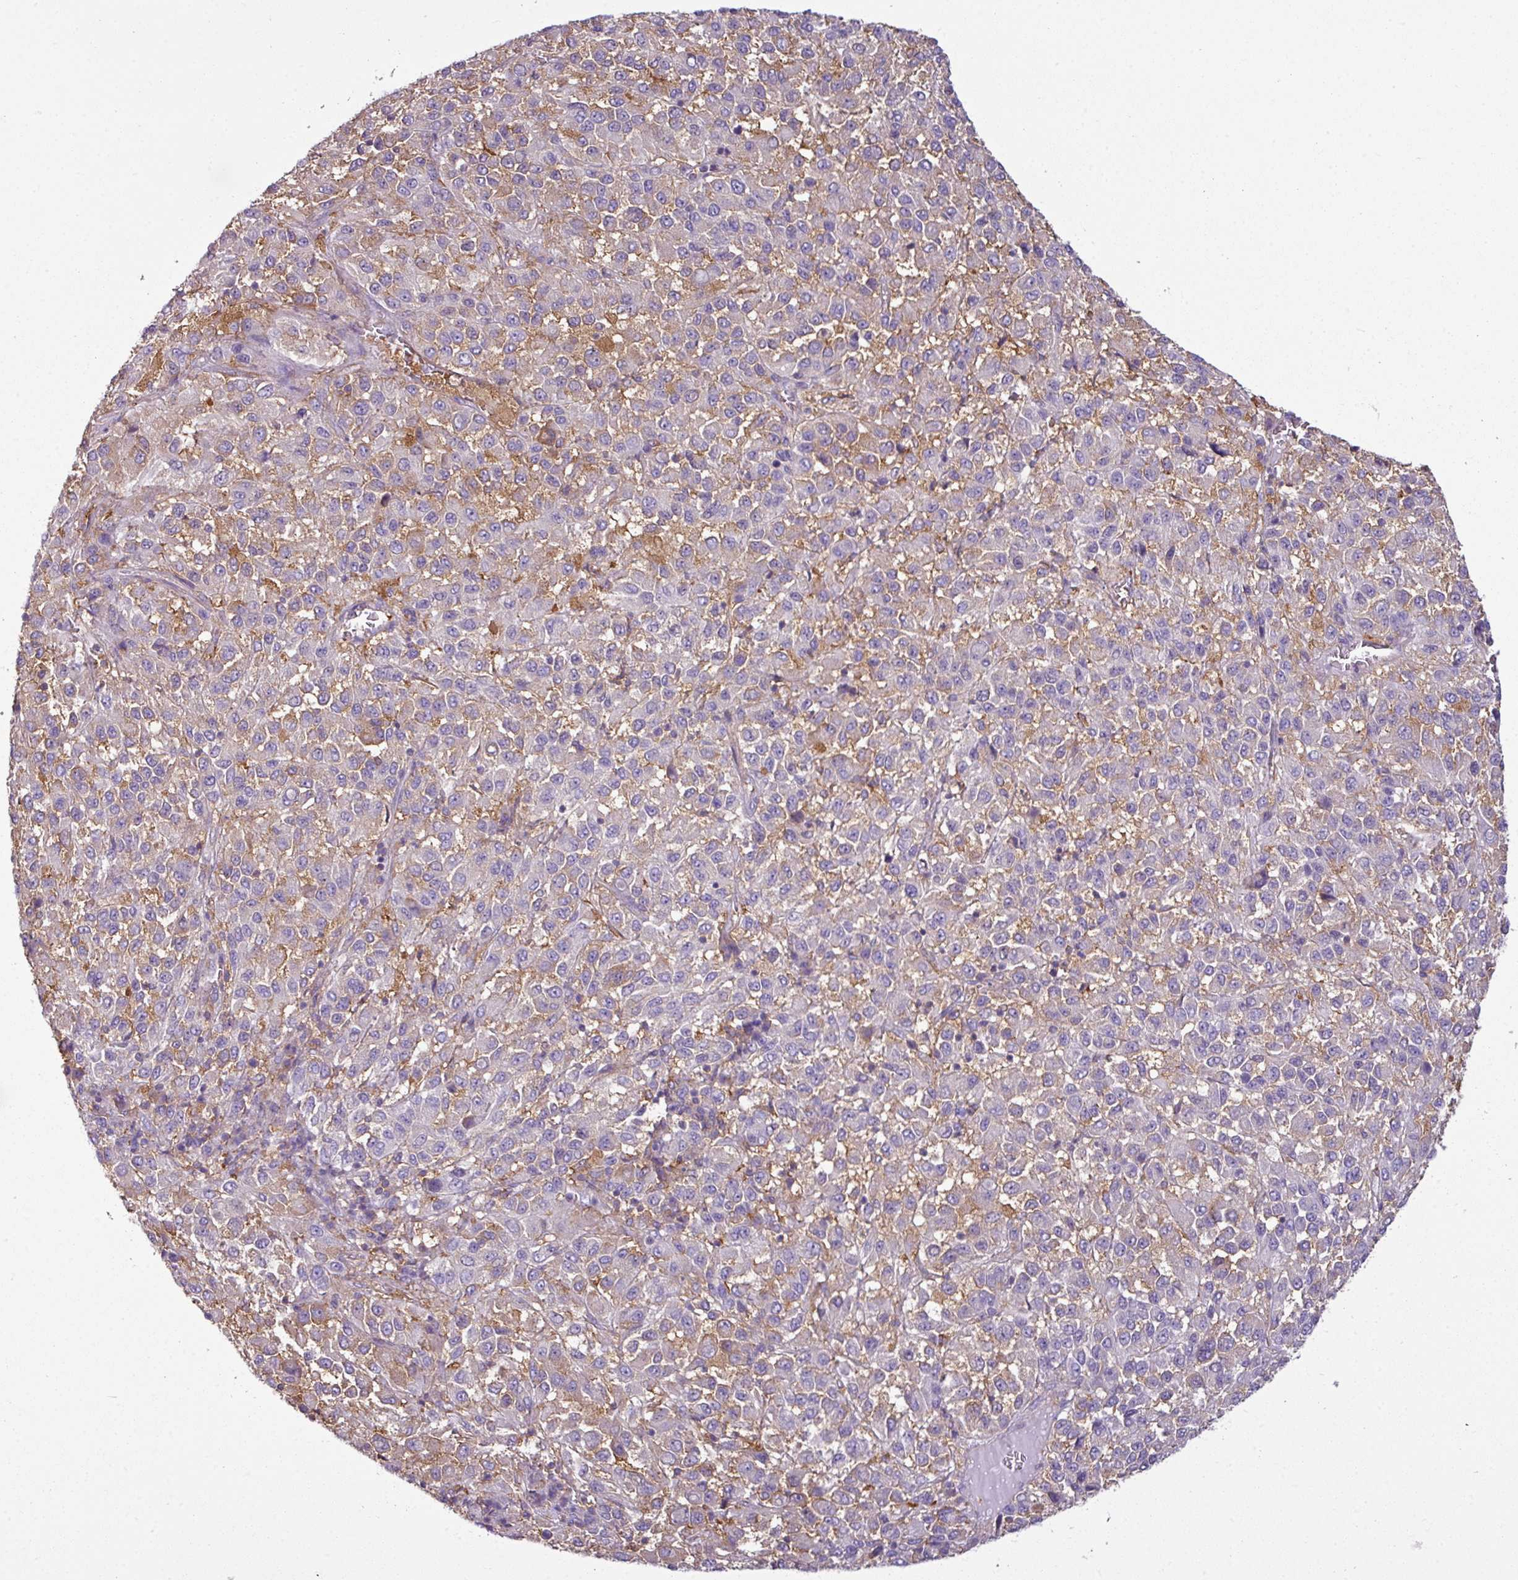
{"staining": {"intensity": "moderate", "quantity": "<25%", "location": "cytoplasmic/membranous"}, "tissue": "melanoma", "cell_type": "Tumor cells", "image_type": "cancer", "snomed": [{"axis": "morphology", "description": "Malignant melanoma, Metastatic site"}, {"axis": "topography", "description": "Lung"}], "caption": "Melanoma stained with a protein marker demonstrates moderate staining in tumor cells.", "gene": "XNDC1N", "patient": {"sex": "male", "age": 64}}